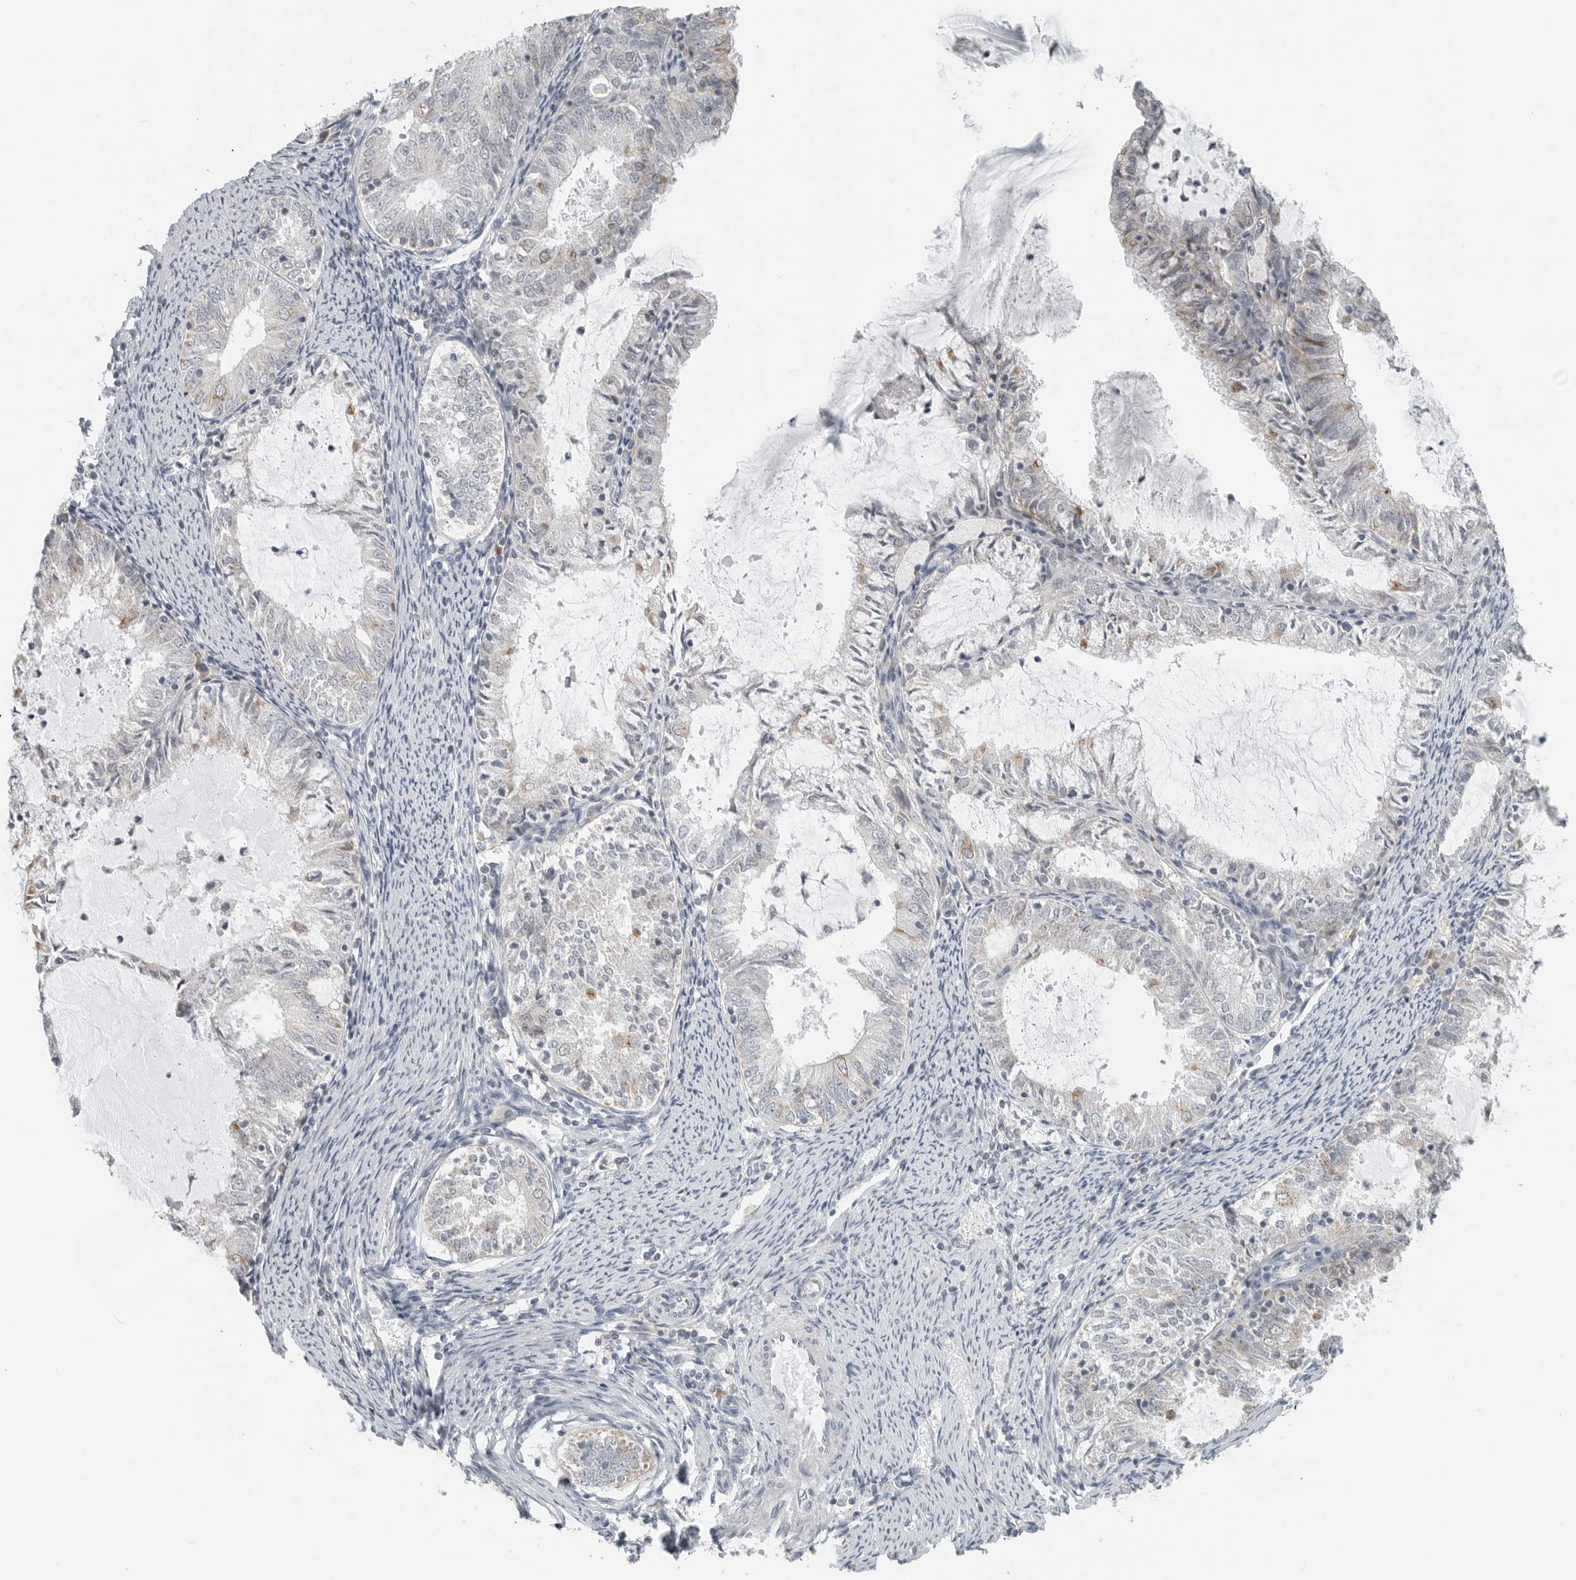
{"staining": {"intensity": "moderate", "quantity": "<25%", "location": "cytoplasmic/membranous"}, "tissue": "endometrial cancer", "cell_type": "Tumor cells", "image_type": "cancer", "snomed": [{"axis": "morphology", "description": "Adenocarcinoma, NOS"}, {"axis": "topography", "description": "Endometrium"}], "caption": "Endometrial cancer (adenocarcinoma) tissue exhibits moderate cytoplasmic/membranous expression in about <25% of tumor cells", "gene": "IL12RB2", "patient": {"sex": "female", "age": 57}}